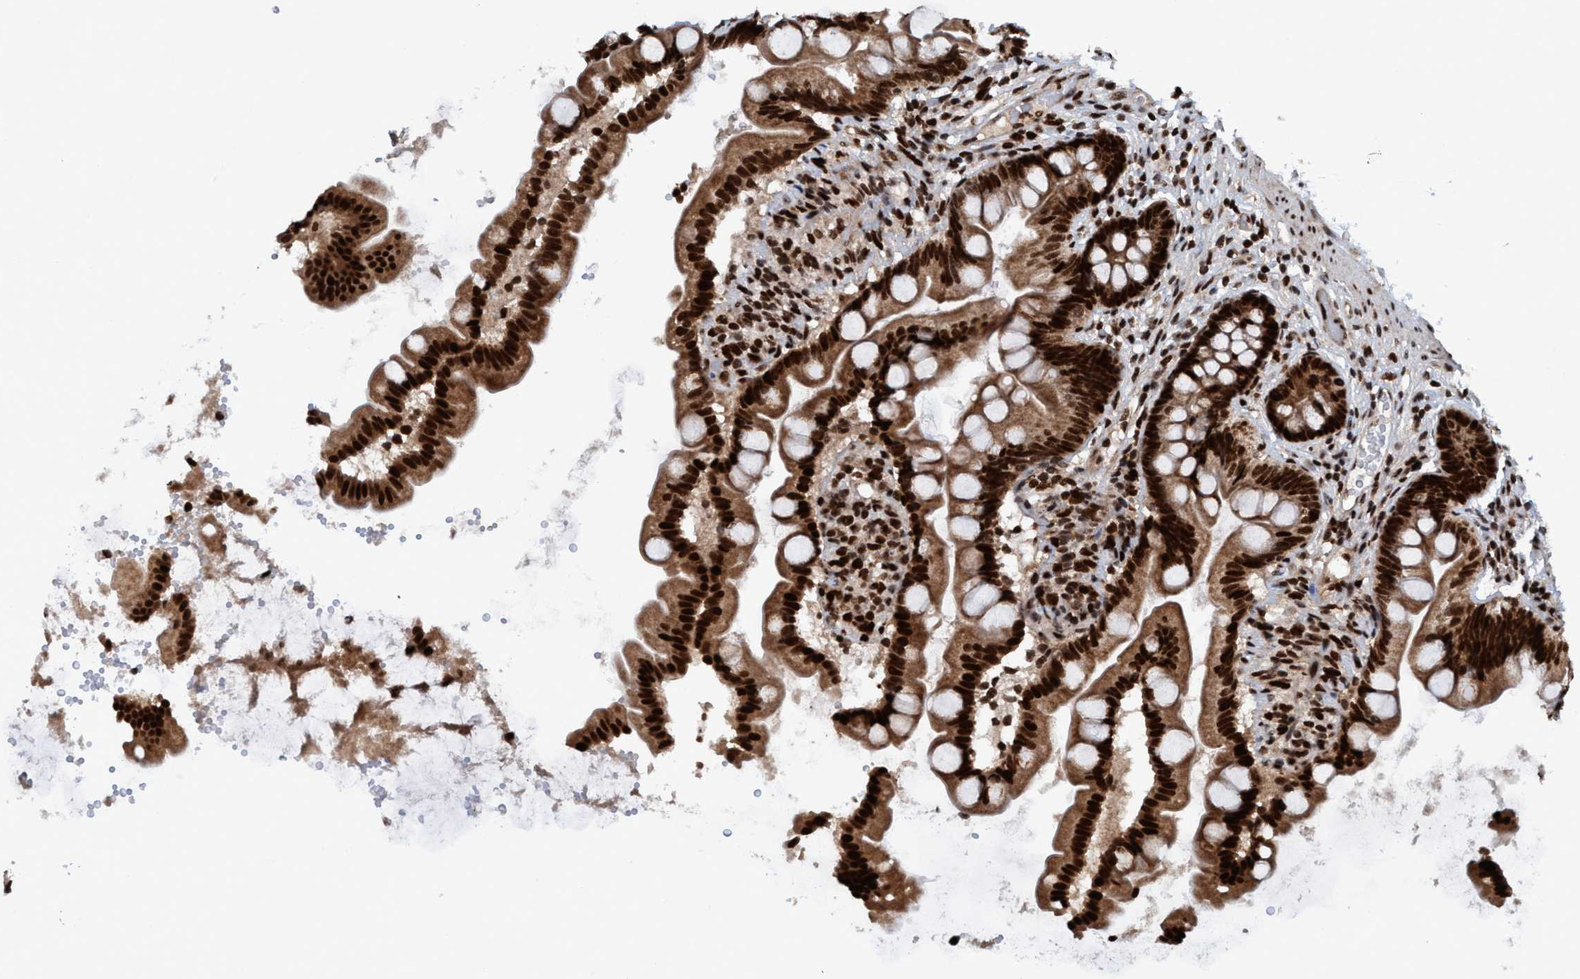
{"staining": {"intensity": "strong", "quantity": ">75%", "location": "cytoplasmic/membranous,nuclear"}, "tissue": "small intestine", "cell_type": "Glandular cells", "image_type": "normal", "snomed": [{"axis": "morphology", "description": "Normal tissue, NOS"}, {"axis": "topography", "description": "Small intestine"}], "caption": "Immunohistochemistry micrograph of benign human small intestine stained for a protein (brown), which shows high levels of strong cytoplasmic/membranous,nuclear positivity in about >75% of glandular cells.", "gene": "TOPBP1", "patient": {"sex": "female", "age": 56}}